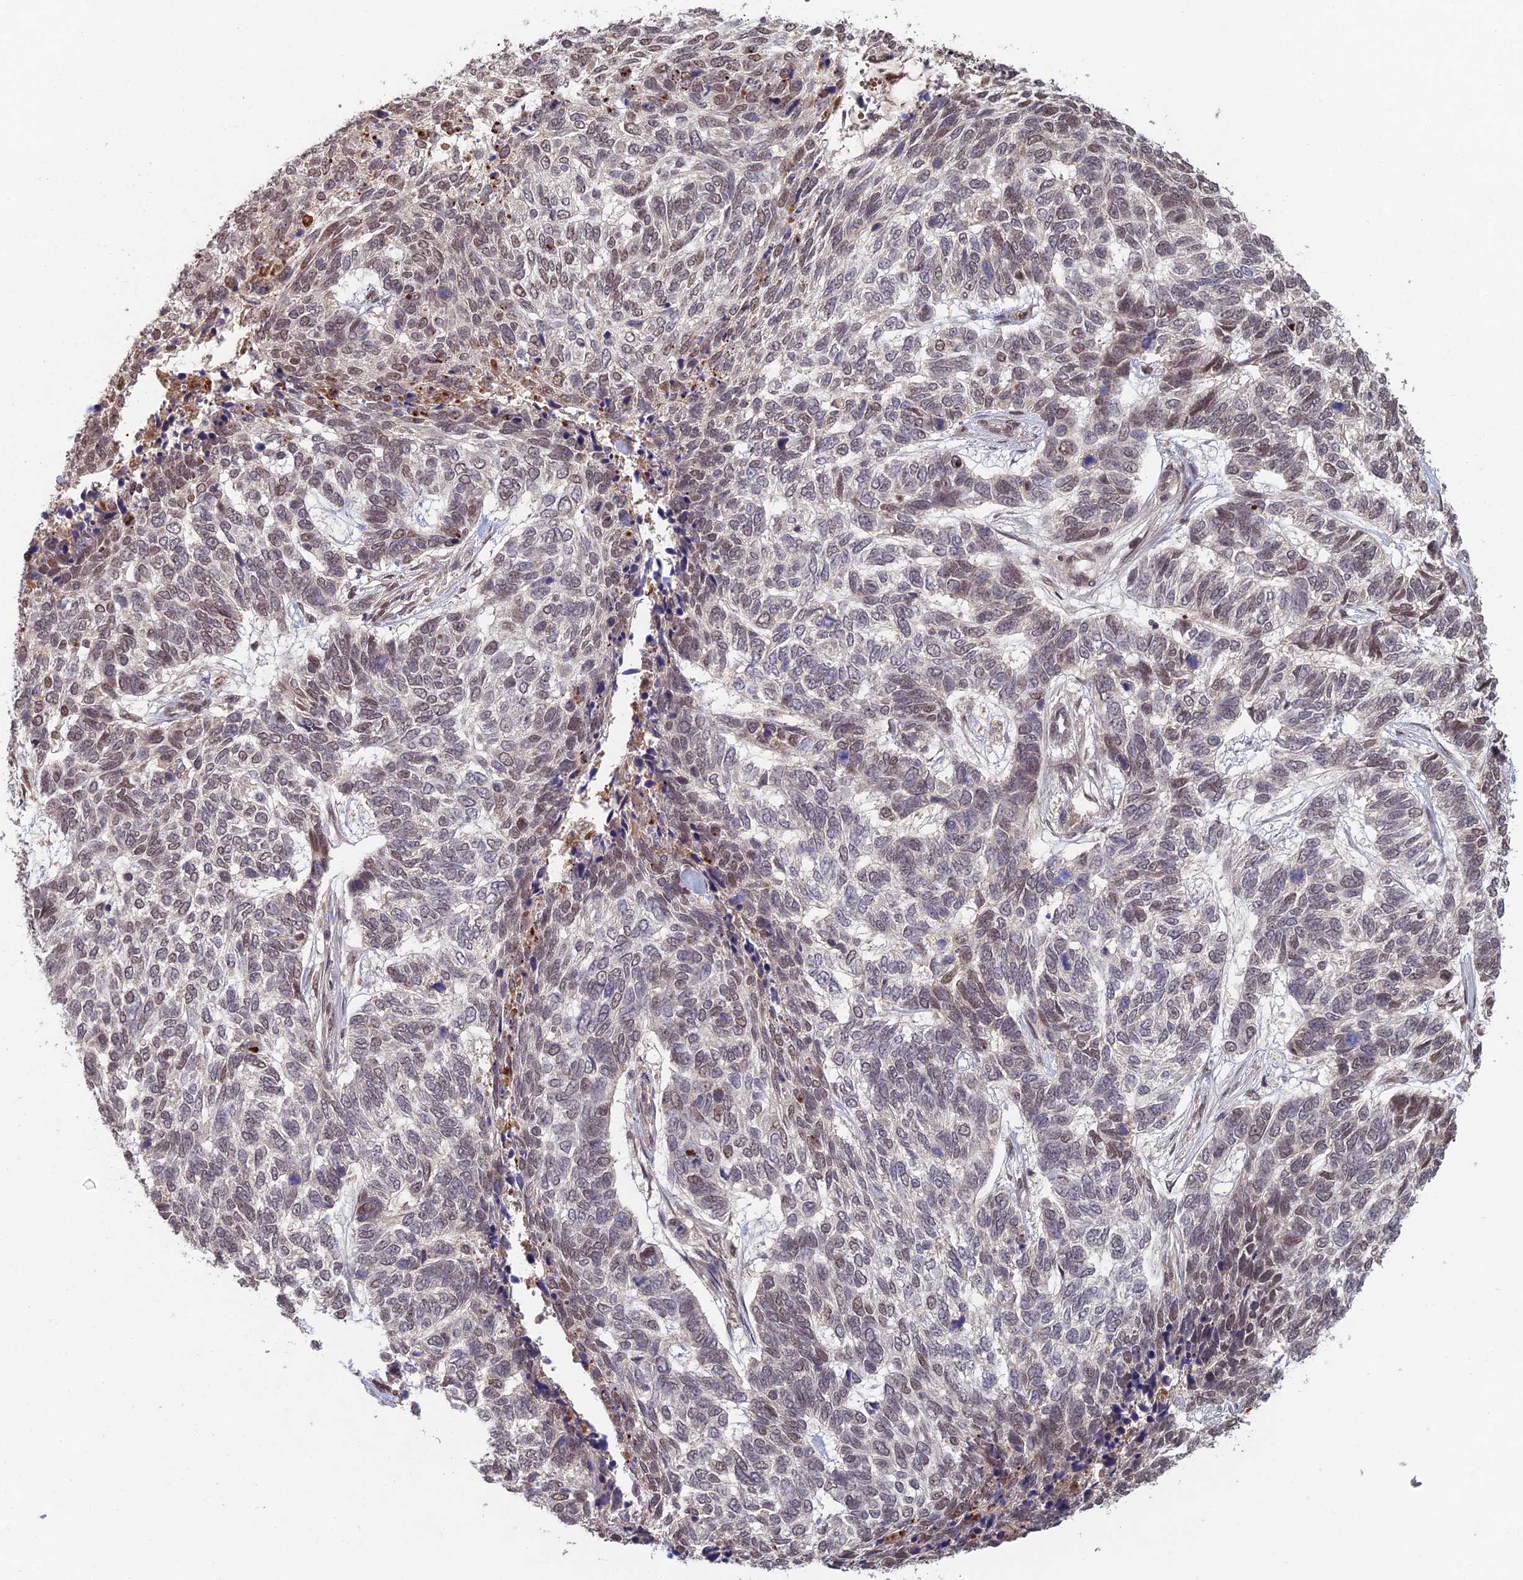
{"staining": {"intensity": "weak", "quantity": "25%-75%", "location": "nuclear"}, "tissue": "skin cancer", "cell_type": "Tumor cells", "image_type": "cancer", "snomed": [{"axis": "morphology", "description": "Basal cell carcinoma"}, {"axis": "topography", "description": "Skin"}], "caption": "This micrograph shows immunohistochemistry staining of human skin basal cell carcinoma, with low weak nuclear staining in about 25%-75% of tumor cells.", "gene": "RANBP3", "patient": {"sex": "female", "age": 65}}